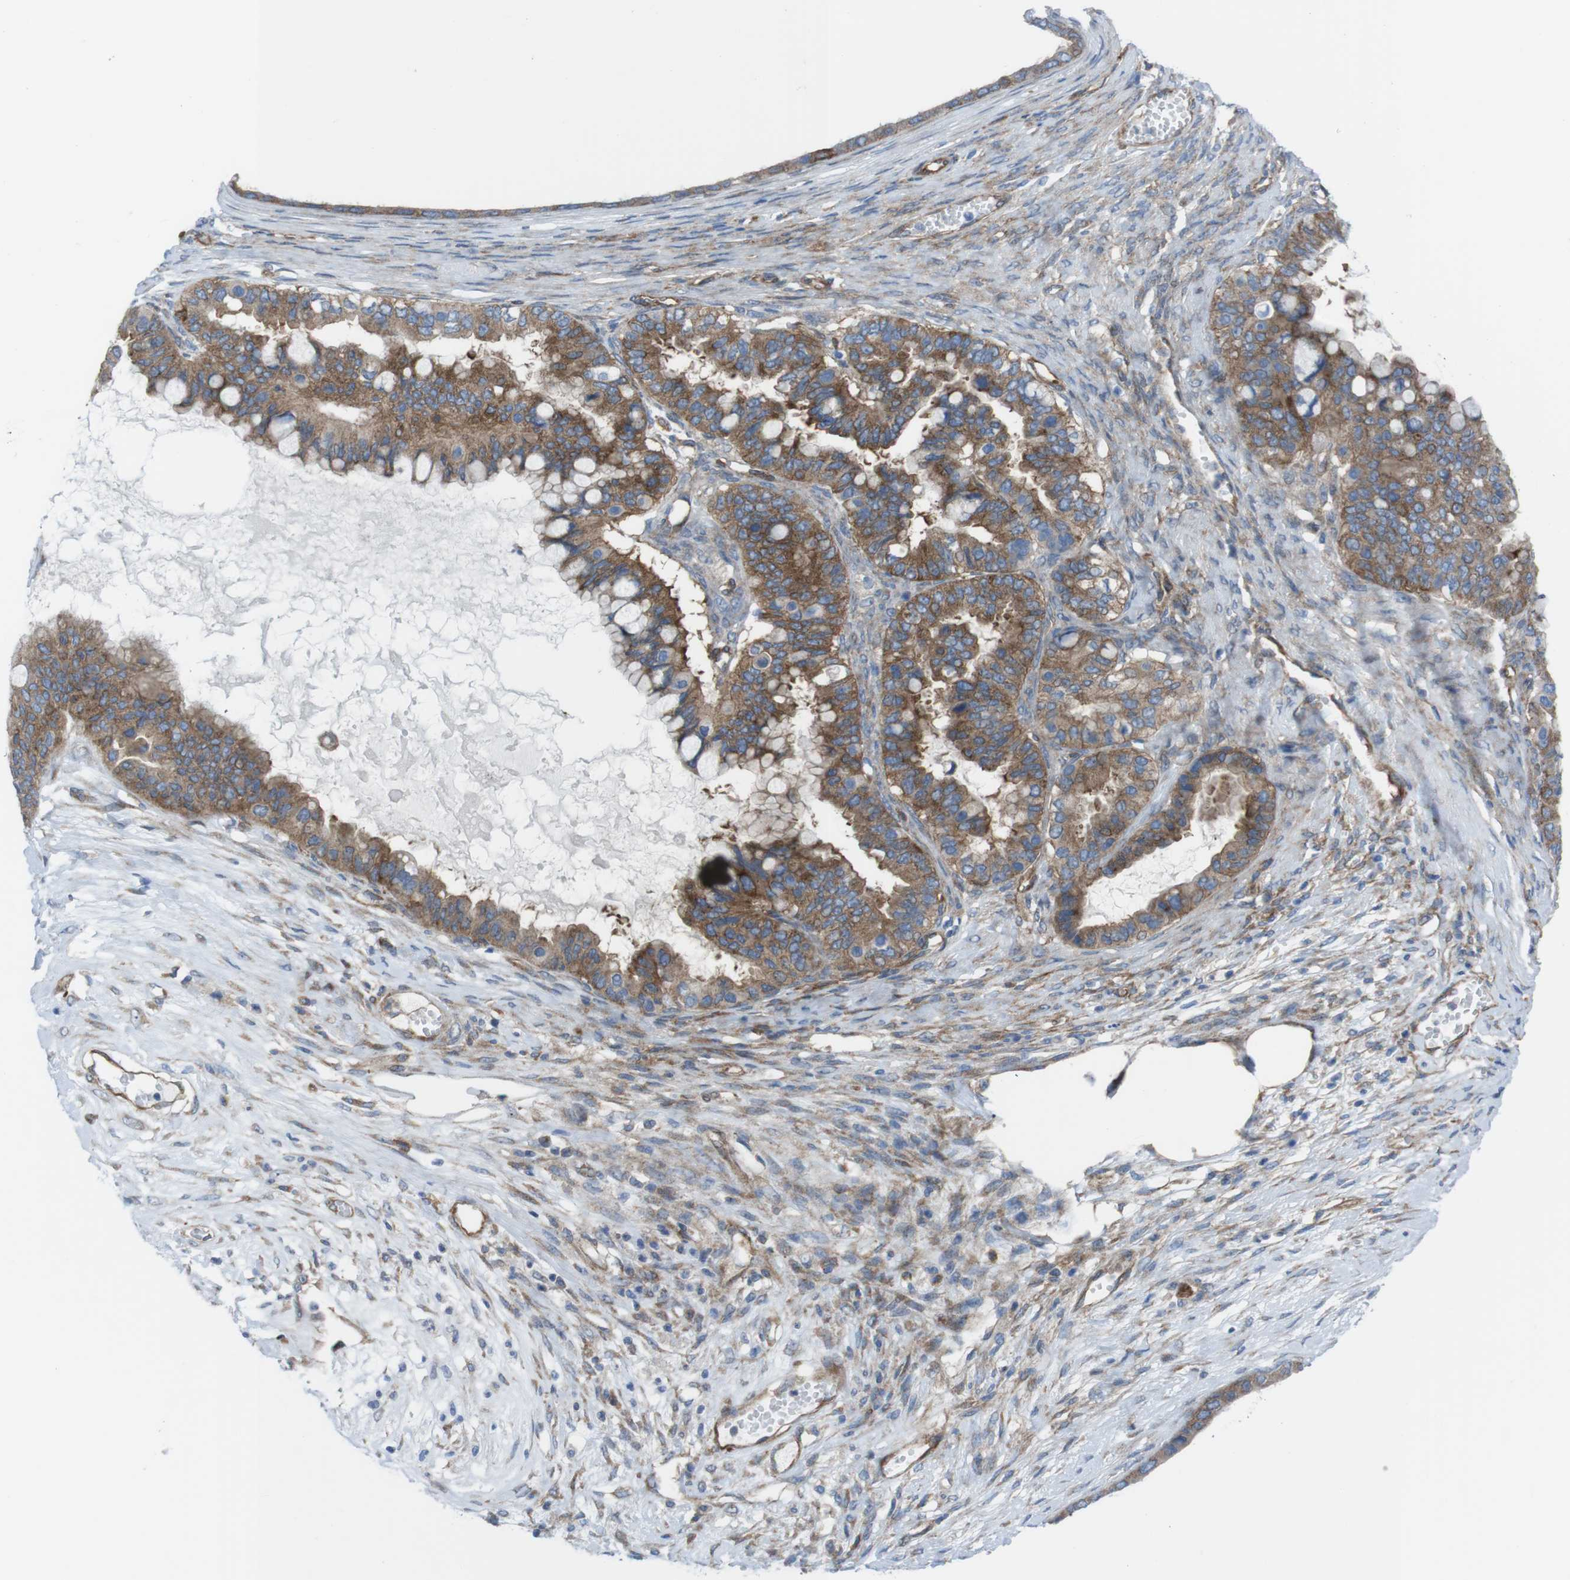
{"staining": {"intensity": "moderate", "quantity": ">75%", "location": "cytoplasmic/membranous"}, "tissue": "ovarian cancer", "cell_type": "Tumor cells", "image_type": "cancer", "snomed": [{"axis": "morphology", "description": "Cystadenocarcinoma, mucinous, NOS"}, {"axis": "topography", "description": "Ovary"}], "caption": "Immunohistochemical staining of mucinous cystadenocarcinoma (ovarian) reveals moderate cytoplasmic/membranous protein expression in approximately >75% of tumor cells.", "gene": "DIAPH2", "patient": {"sex": "female", "age": 80}}